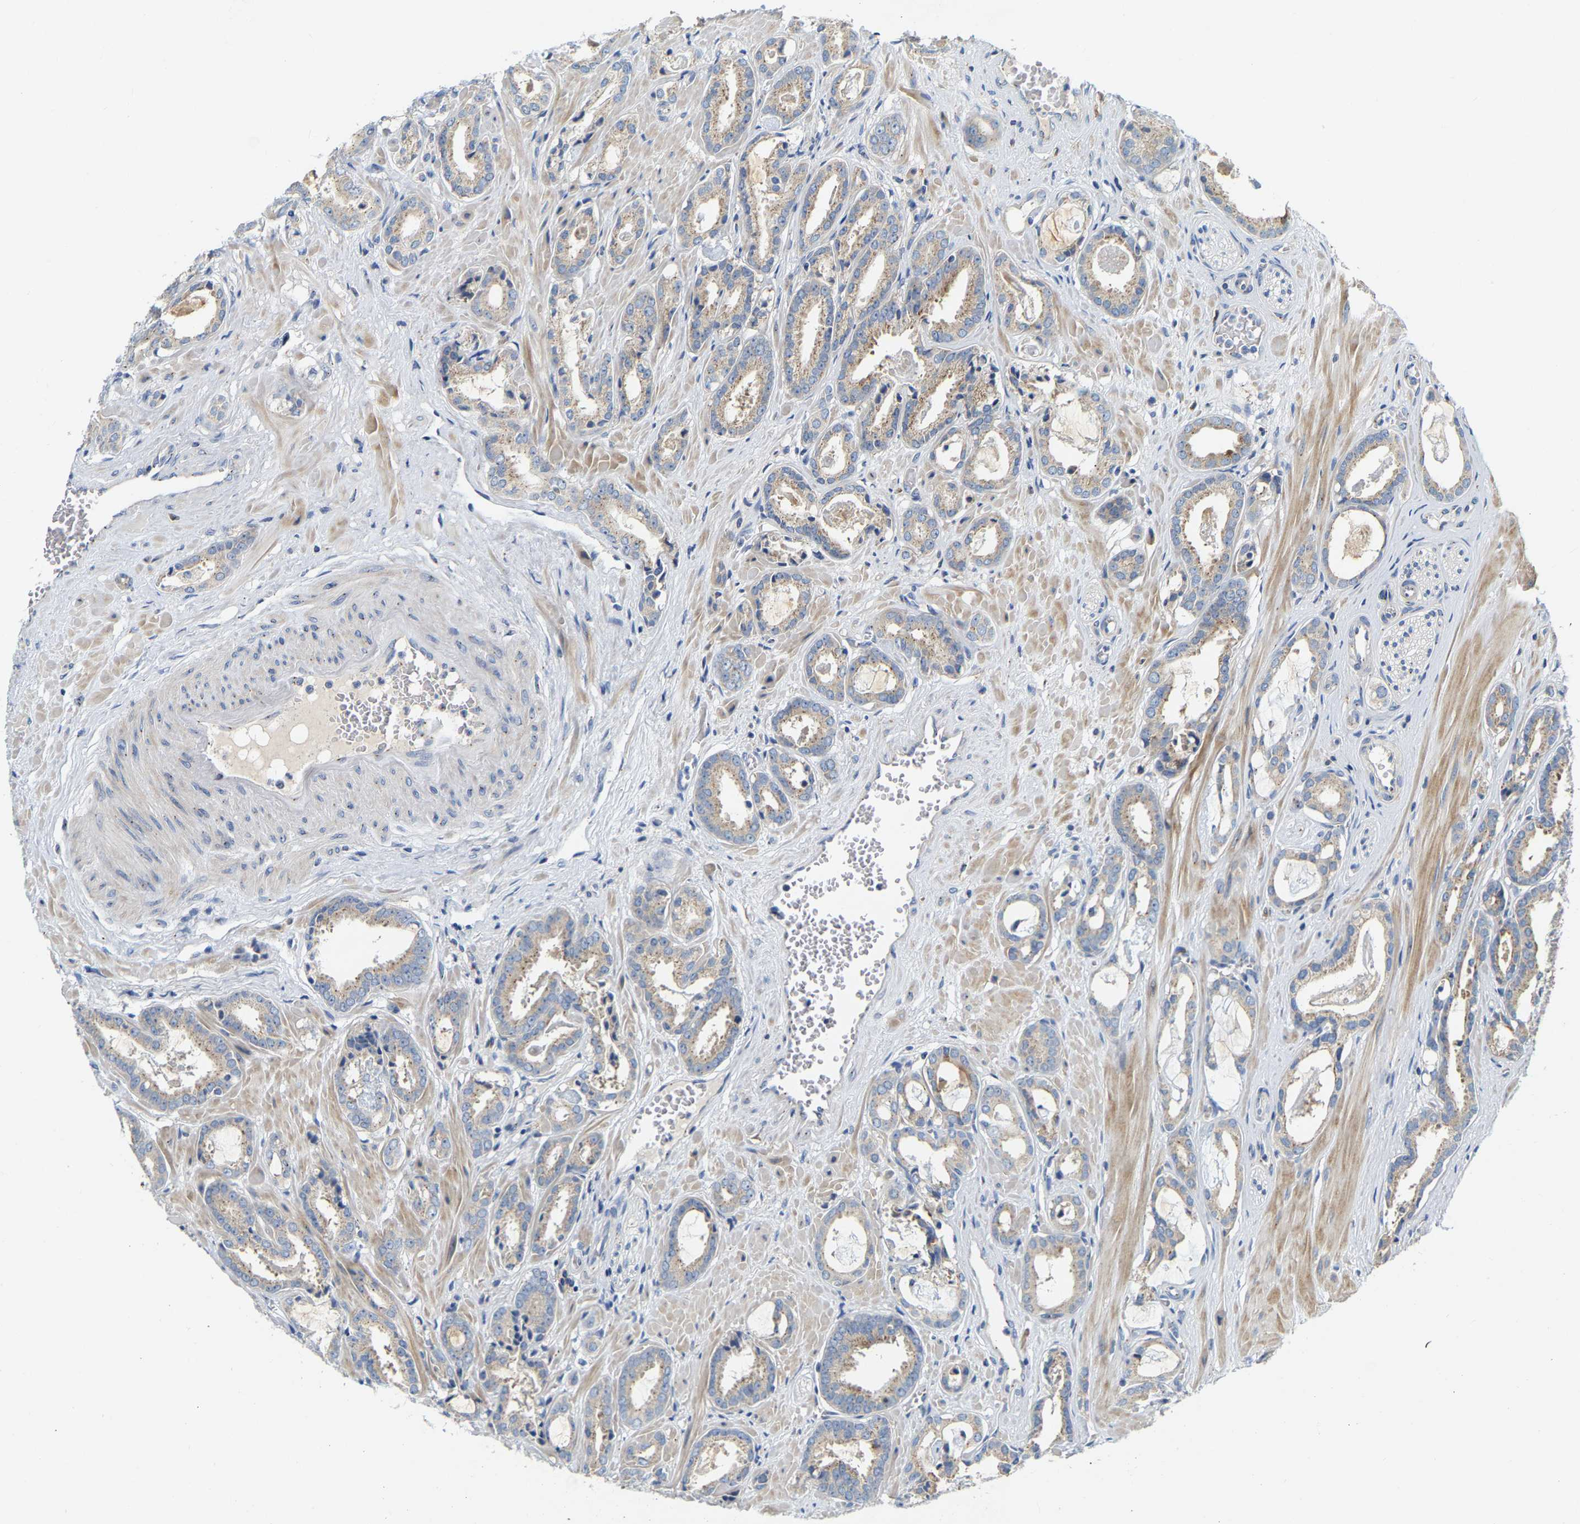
{"staining": {"intensity": "weak", "quantity": "<25%", "location": "cytoplasmic/membranous"}, "tissue": "prostate cancer", "cell_type": "Tumor cells", "image_type": "cancer", "snomed": [{"axis": "morphology", "description": "Adenocarcinoma, Low grade"}, {"axis": "topography", "description": "Prostate"}], "caption": "Immunohistochemistry image of human low-grade adenocarcinoma (prostate) stained for a protein (brown), which reveals no staining in tumor cells.", "gene": "PCNT", "patient": {"sex": "male", "age": 53}}